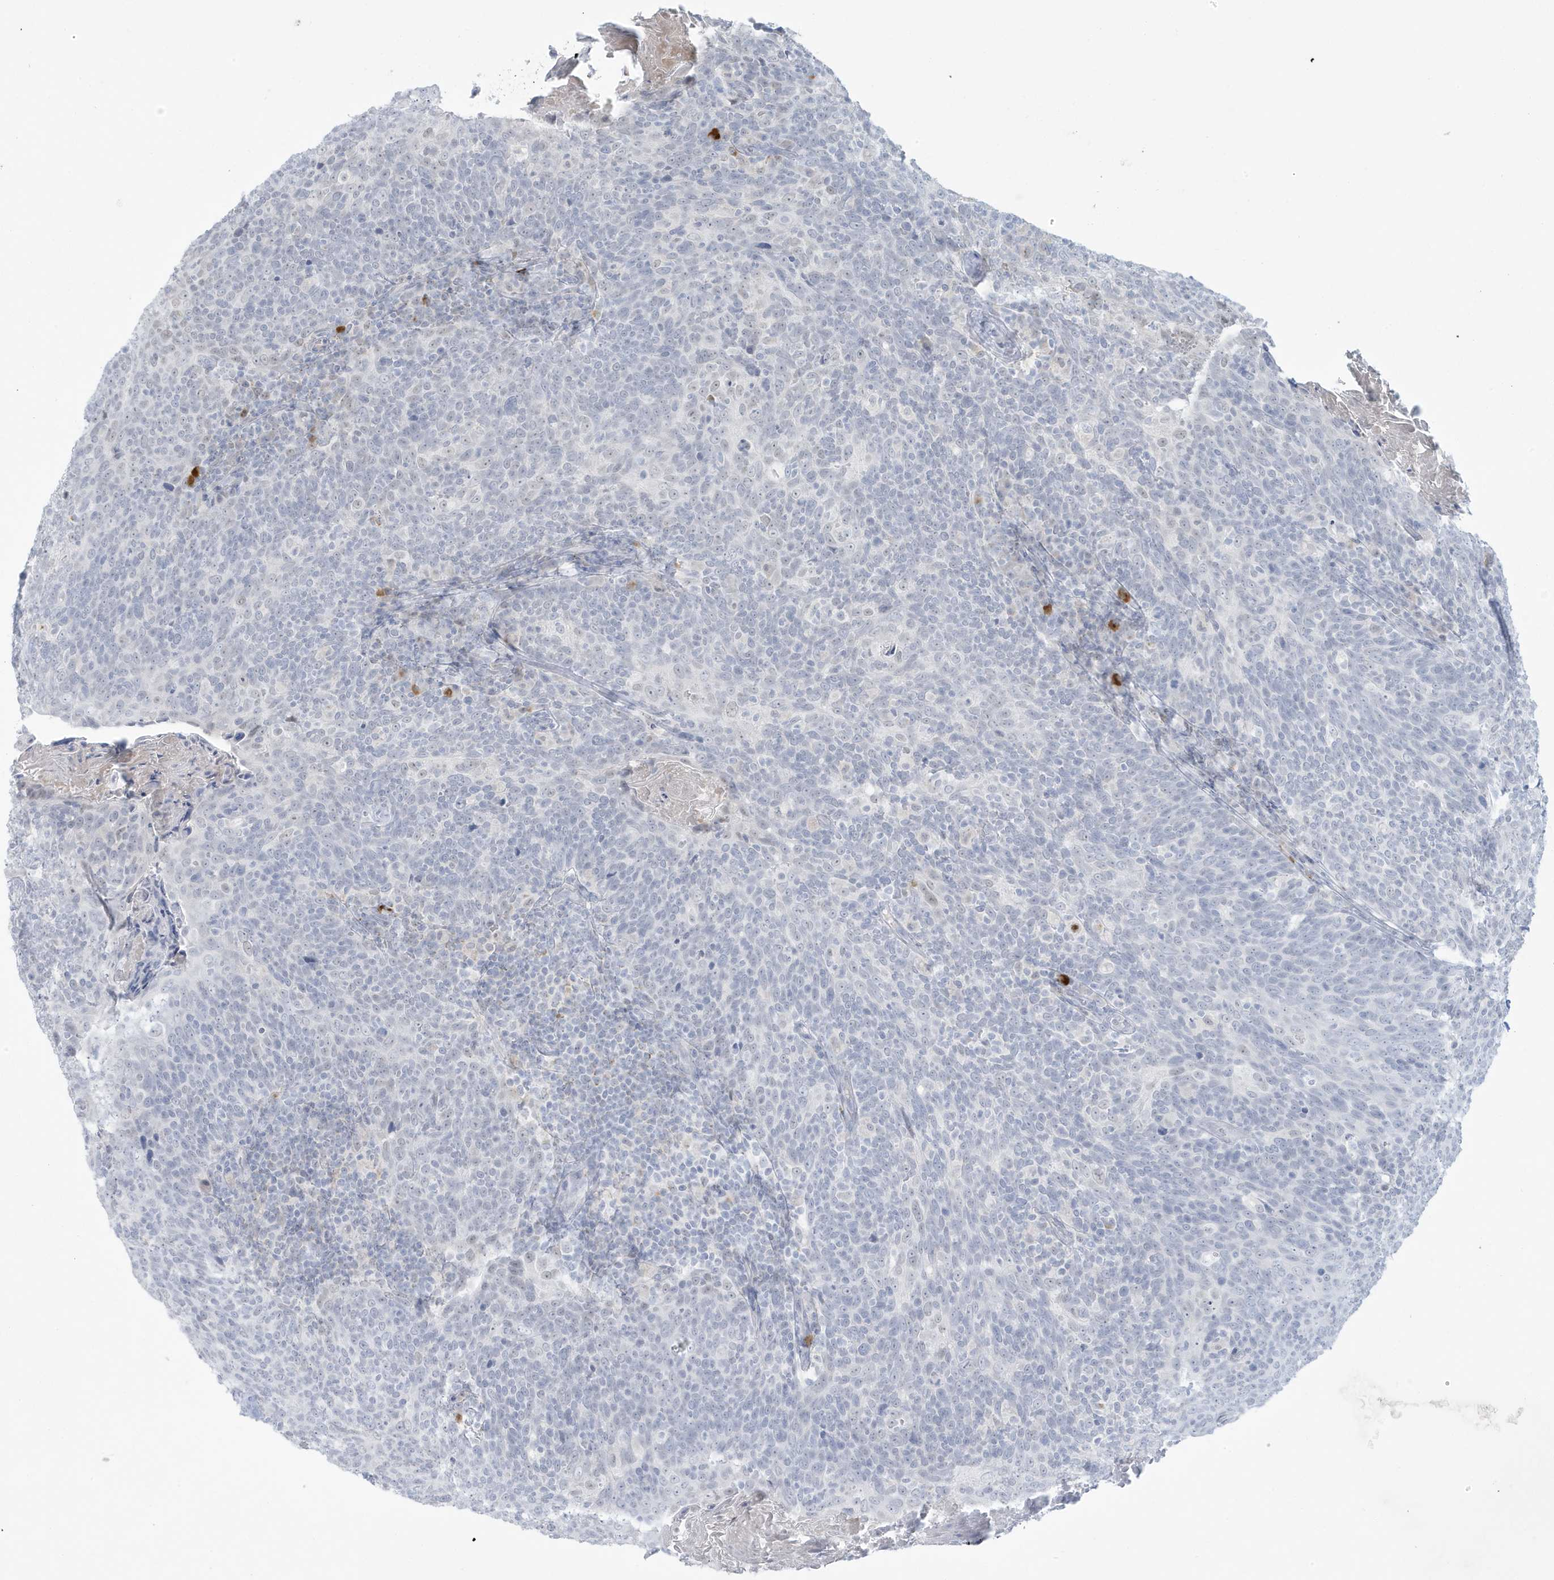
{"staining": {"intensity": "negative", "quantity": "none", "location": "none"}, "tissue": "head and neck cancer", "cell_type": "Tumor cells", "image_type": "cancer", "snomed": [{"axis": "morphology", "description": "Squamous cell carcinoma, NOS"}, {"axis": "morphology", "description": "Squamous cell carcinoma, metastatic, NOS"}, {"axis": "topography", "description": "Lymph node"}, {"axis": "topography", "description": "Head-Neck"}], "caption": "Head and neck cancer (squamous cell carcinoma) was stained to show a protein in brown. There is no significant expression in tumor cells. (Immunohistochemistry, brightfield microscopy, high magnification).", "gene": "HERC6", "patient": {"sex": "male", "age": 62}}